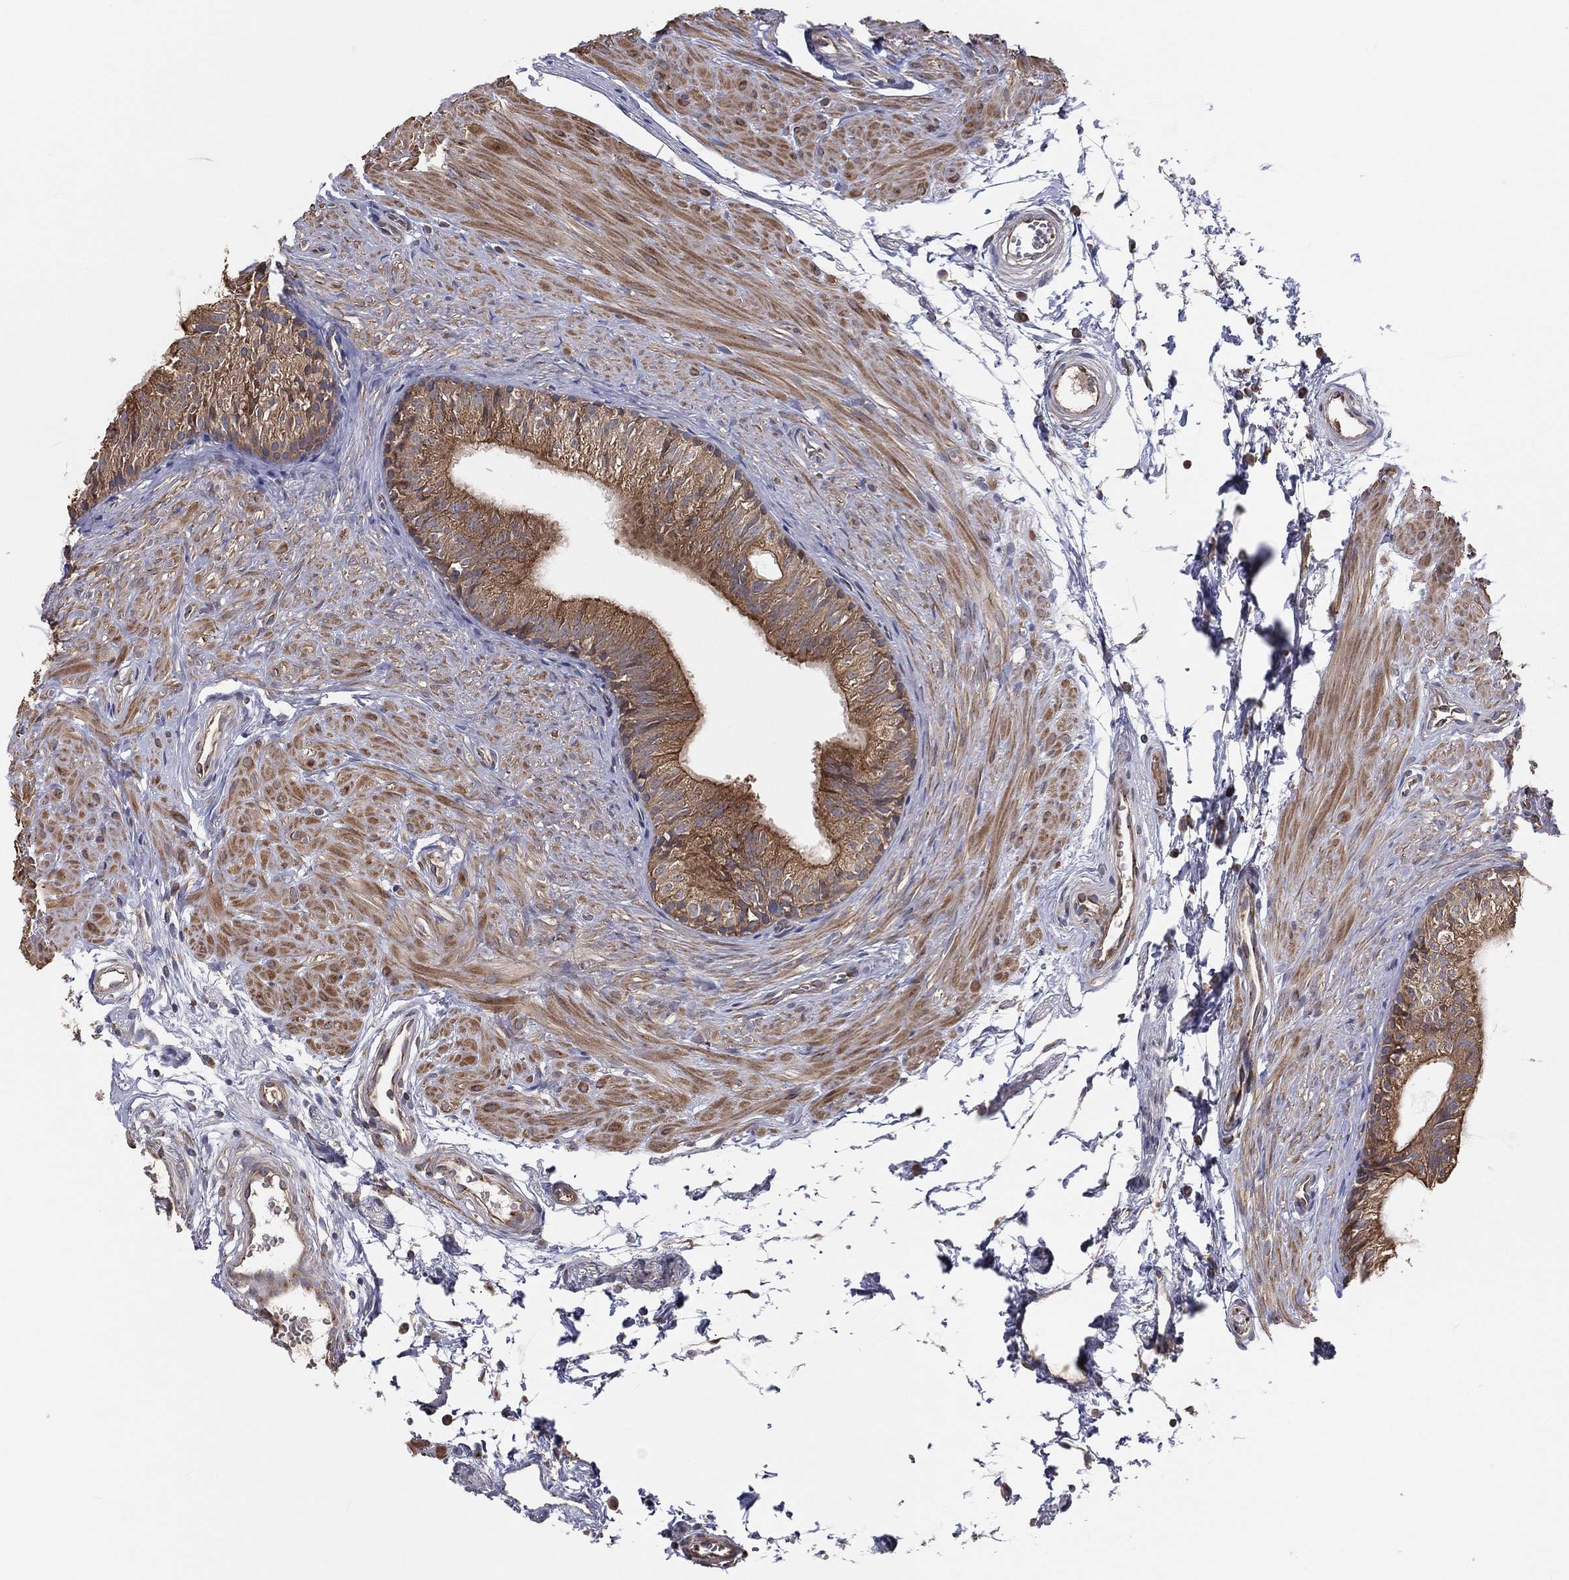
{"staining": {"intensity": "strong", "quantity": "25%-75%", "location": "cytoplasmic/membranous"}, "tissue": "epididymis", "cell_type": "Glandular cells", "image_type": "normal", "snomed": [{"axis": "morphology", "description": "Normal tissue, NOS"}, {"axis": "topography", "description": "Epididymis"}], "caption": "Brown immunohistochemical staining in unremarkable human epididymis displays strong cytoplasmic/membranous positivity in about 25%-75% of glandular cells.", "gene": "EIF2B5", "patient": {"sex": "male", "age": 22}}